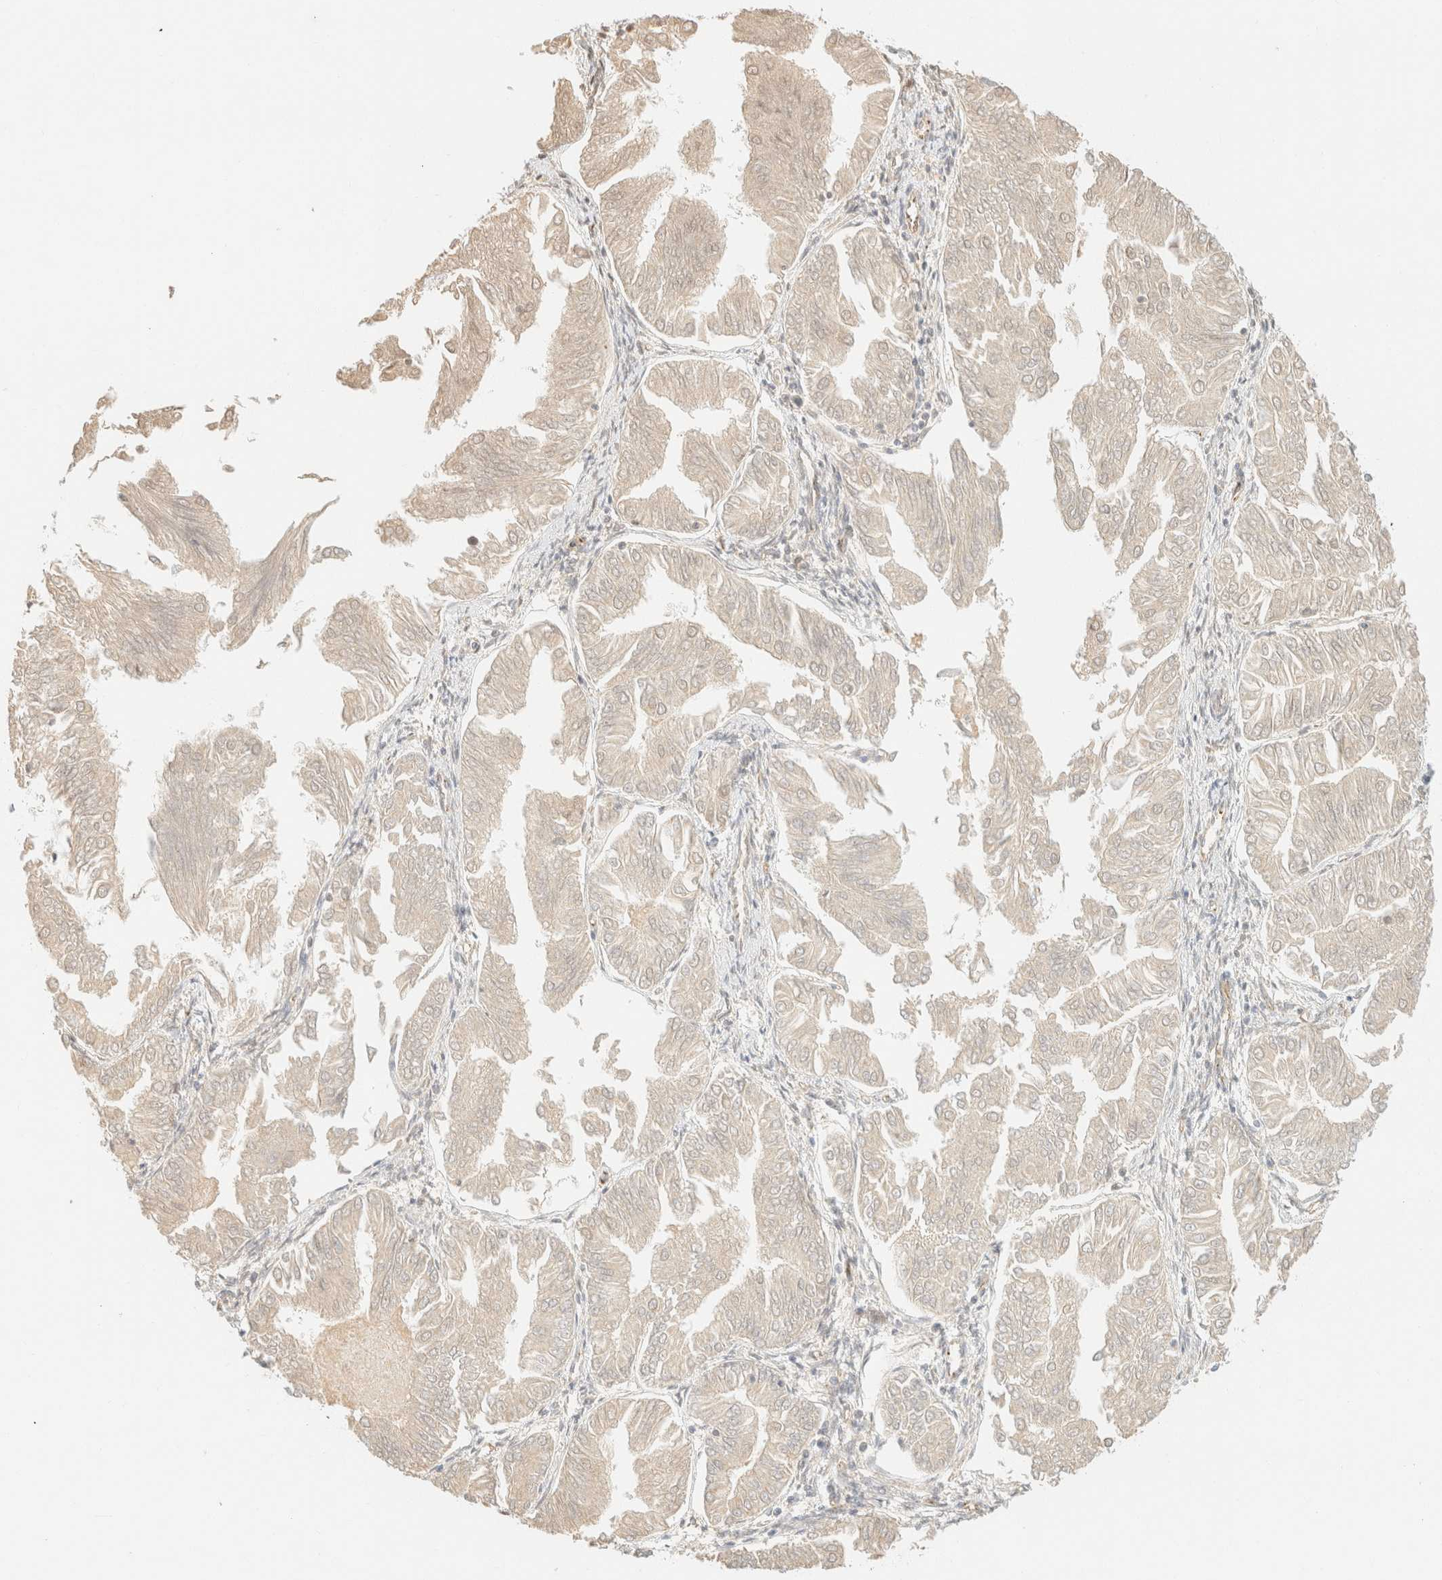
{"staining": {"intensity": "negative", "quantity": "none", "location": "none"}, "tissue": "endometrial cancer", "cell_type": "Tumor cells", "image_type": "cancer", "snomed": [{"axis": "morphology", "description": "Adenocarcinoma, NOS"}, {"axis": "topography", "description": "Endometrium"}], "caption": "Protein analysis of endometrial cancer displays no significant staining in tumor cells.", "gene": "SPARCL1", "patient": {"sex": "female", "age": 53}}